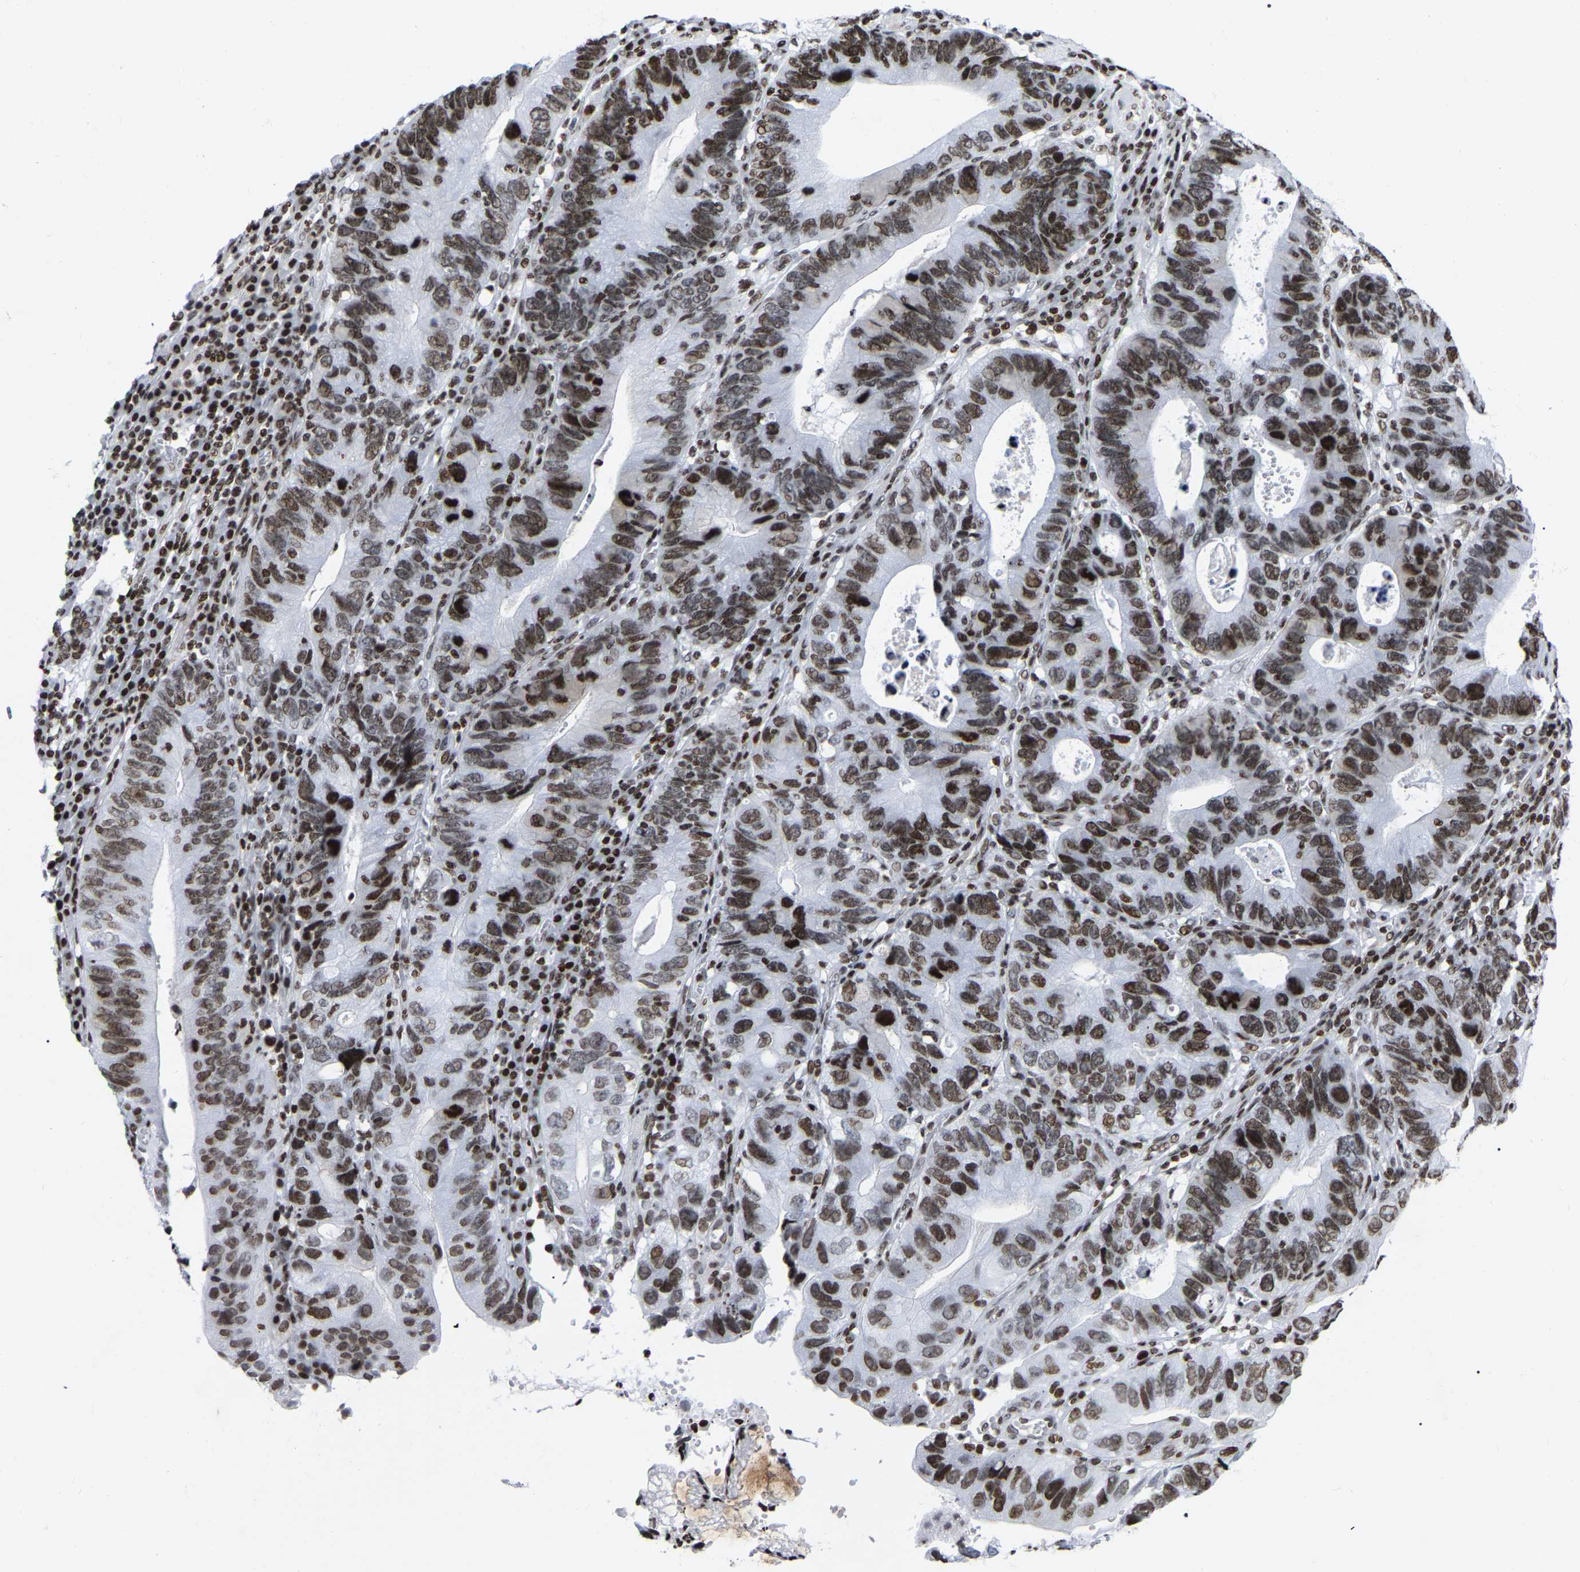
{"staining": {"intensity": "moderate", "quantity": ">75%", "location": "nuclear"}, "tissue": "stomach cancer", "cell_type": "Tumor cells", "image_type": "cancer", "snomed": [{"axis": "morphology", "description": "Adenocarcinoma, NOS"}, {"axis": "topography", "description": "Stomach"}], "caption": "DAB immunohistochemical staining of stomach cancer (adenocarcinoma) displays moderate nuclear protein positivity in approximately >75% of tumor cells.", "gene": "PRCC", "patient": {"sex": "male", "age": 59}}